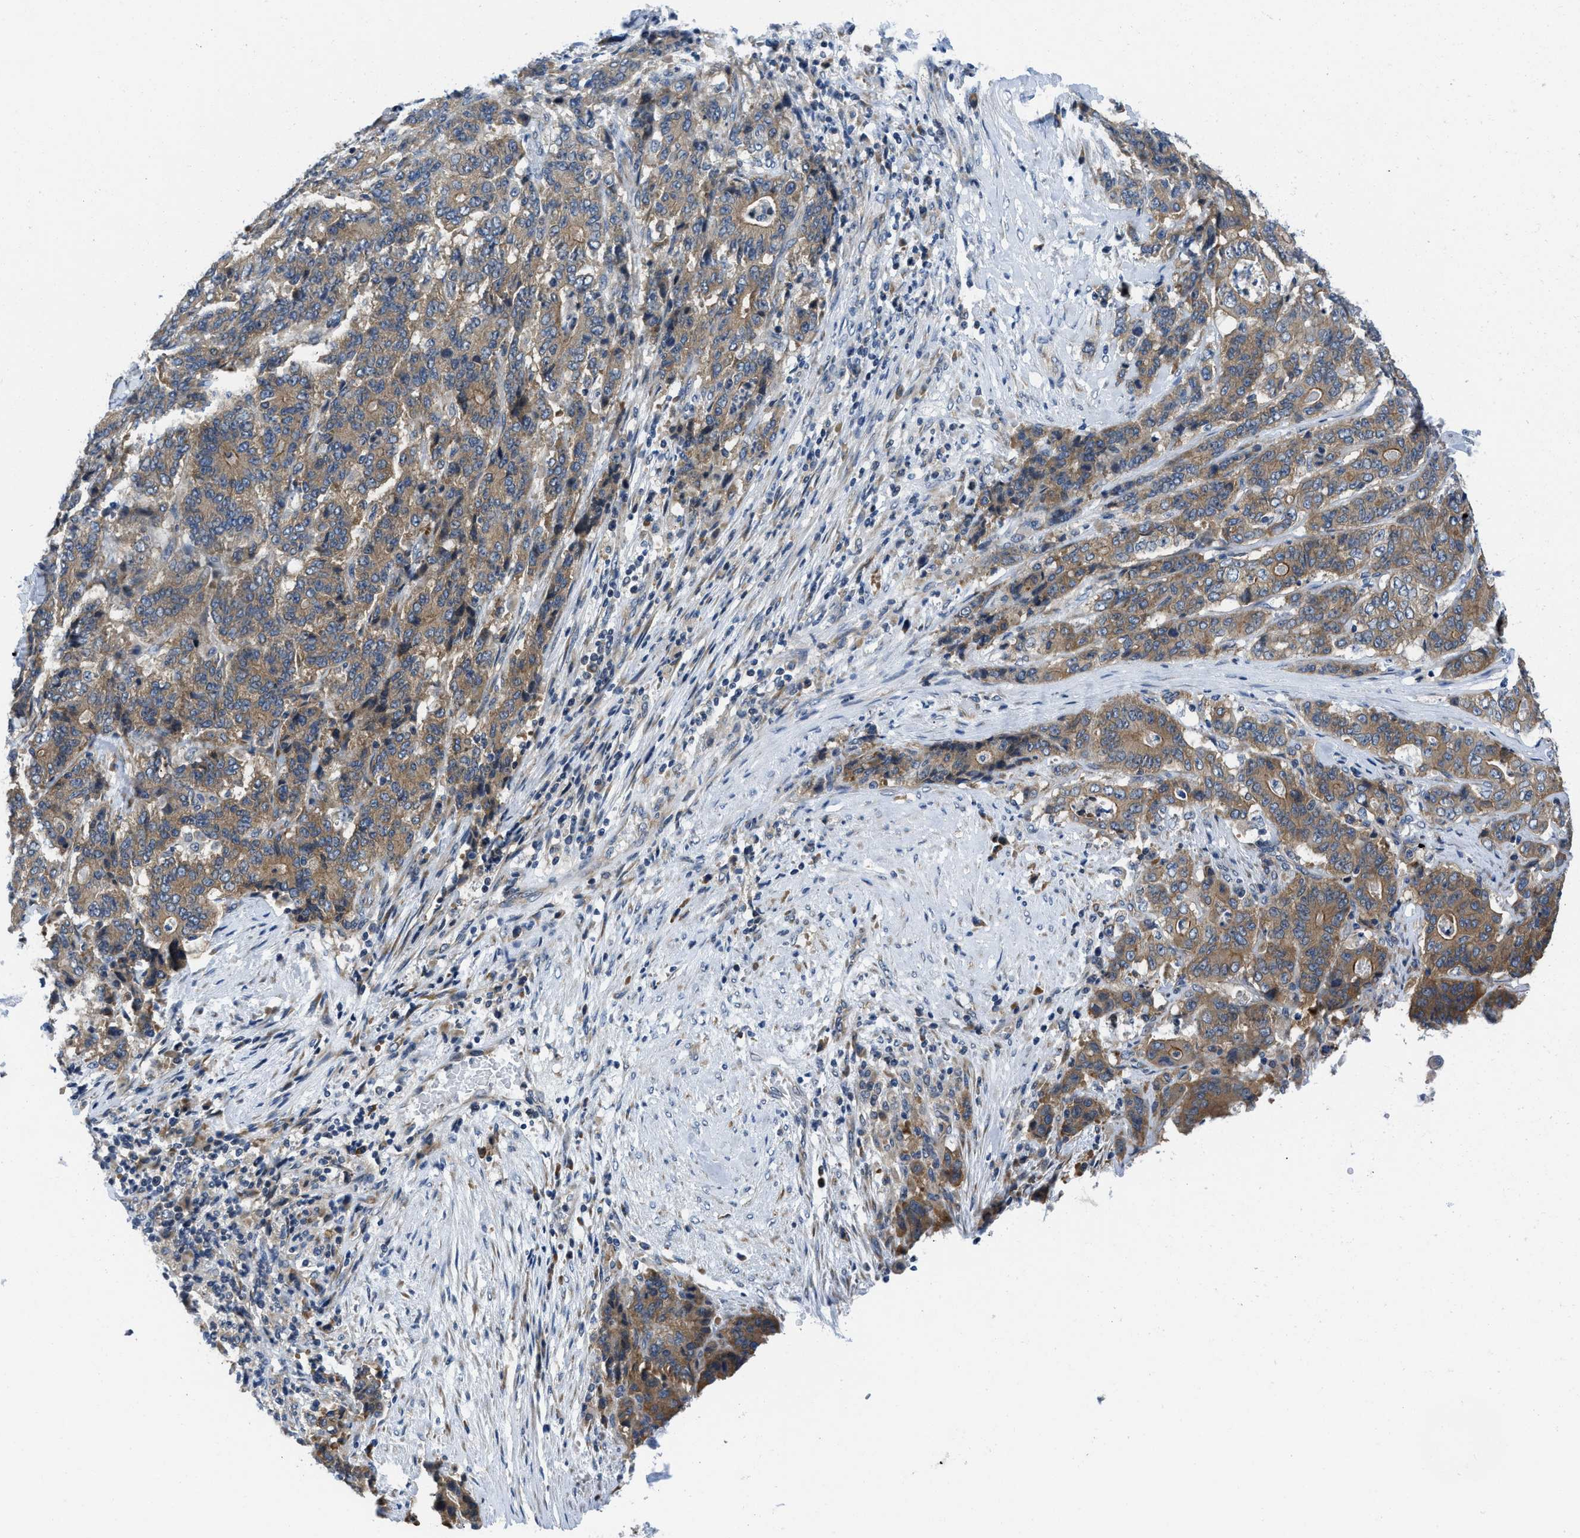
{"staining": {"intensity": "moderate", "quantity": ">75%", "location": "cytoplasmic/membranous"}, "tissue": "stomach cancer", "cell_type": "Tumor cells", "image_type": "cancer", "snomed": [{"axis": "morphology", "description": "Adenocarcinoma, NOS"}, {"axis": "topography", "description": "Stomach"}], "caption": "Immunohistochemical staining of human adenocarcinoma (stomach) shows medium levels of moderate cytoplasmic/membranous protein expression in approximately >75% of tumor cells.", "gene": "IKBKE", "patient": {"sex": "female", "age": 73}}